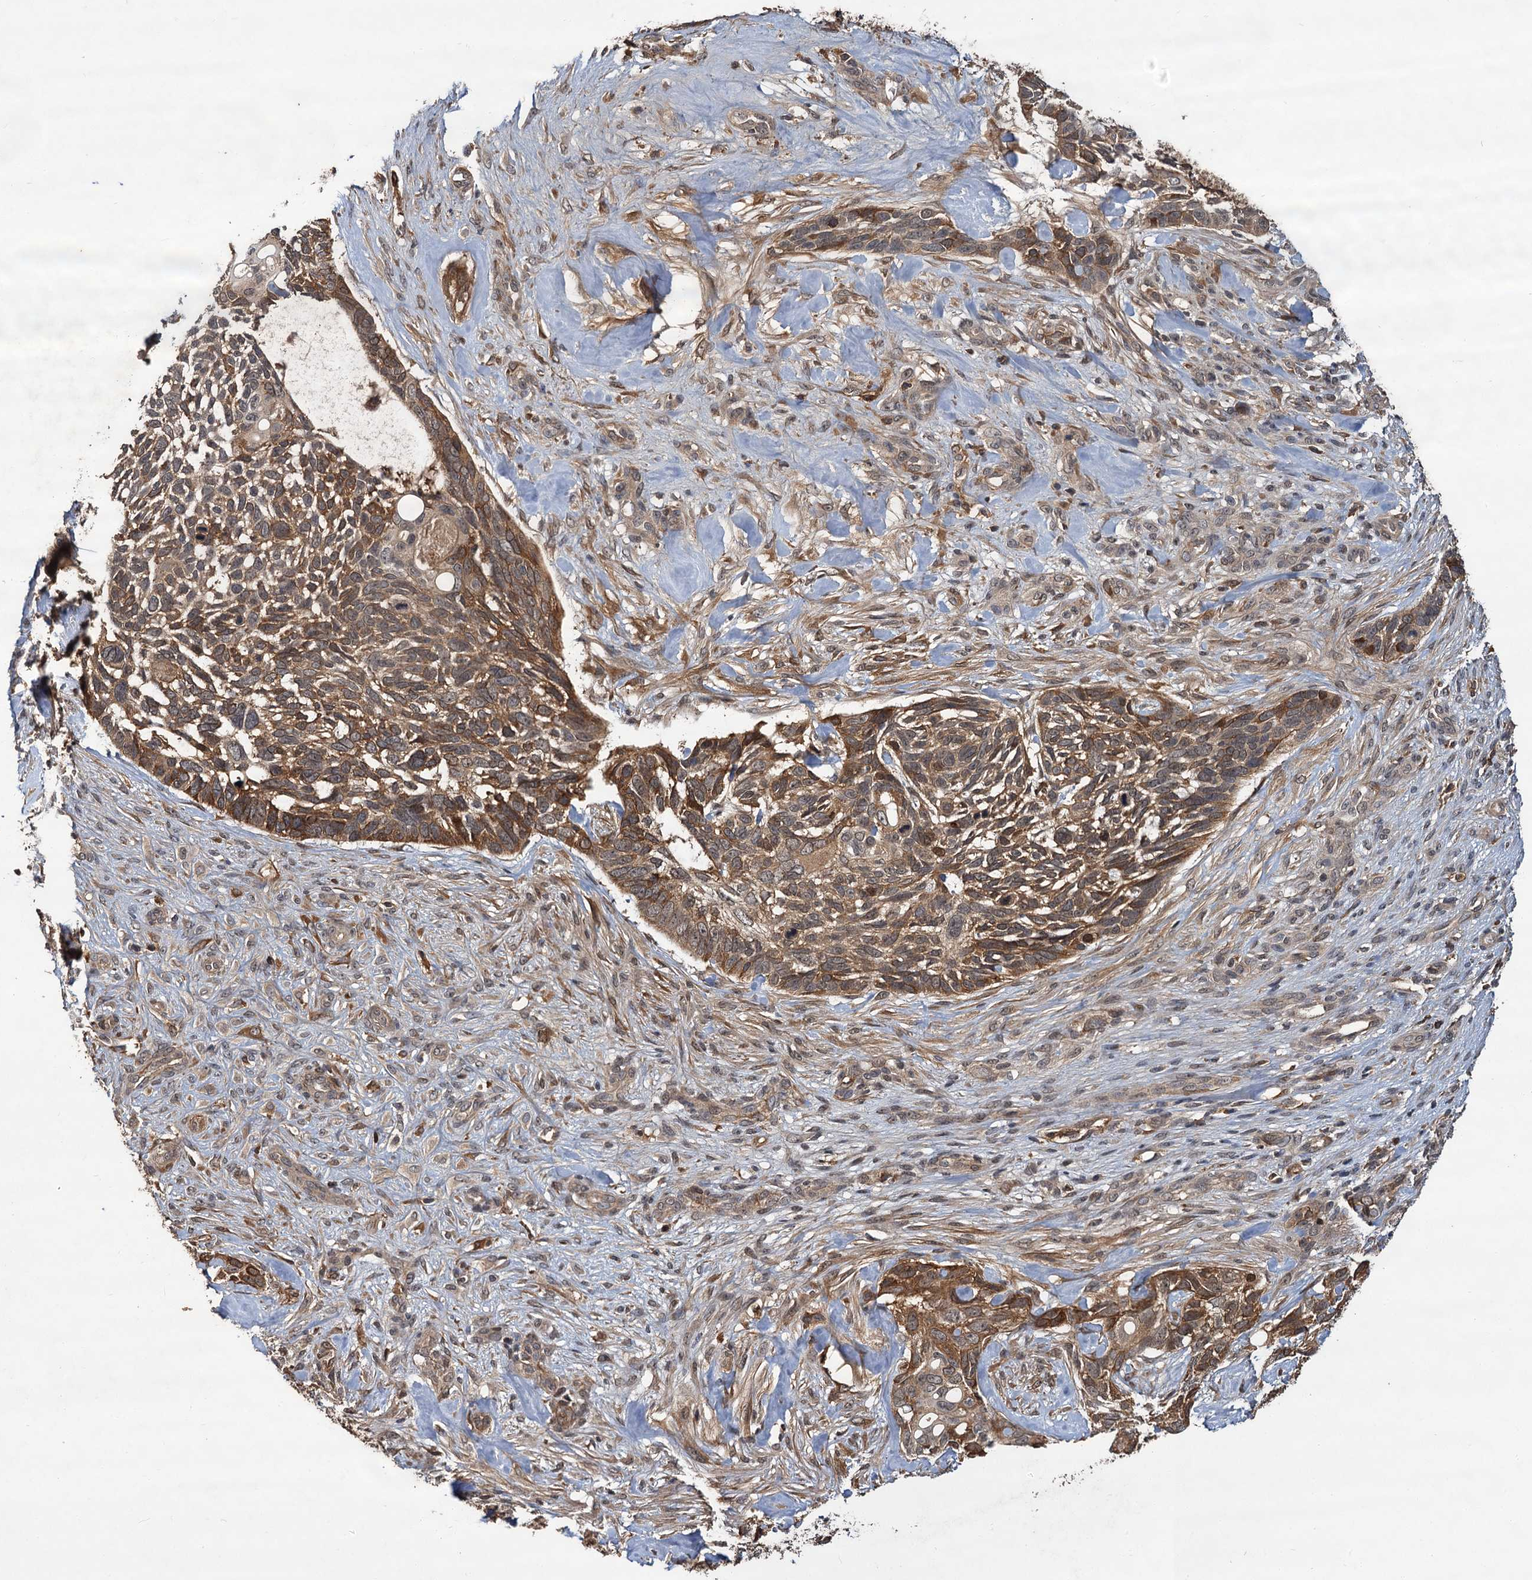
{"staining": {"intensity": "moderate", "quantity": ">75%", "location": "cytoplasmic/membranous"}, "tissue": "skin cancer", "cell_type": "Tumor cells", "image_type": "cancer", "snomed": [{"axis": "morphology", "description": "Basal cell carcinoma"}, {"axis": "topography", "description": "Skin"}], "caption": "Brown immunohistochemical staining in human skin cancer shows moderate cytoplasmic/membranous expression in about >75% of tumor cells.", "gene": "MBD6", "patient": {"sex": "male", "age": 88}}